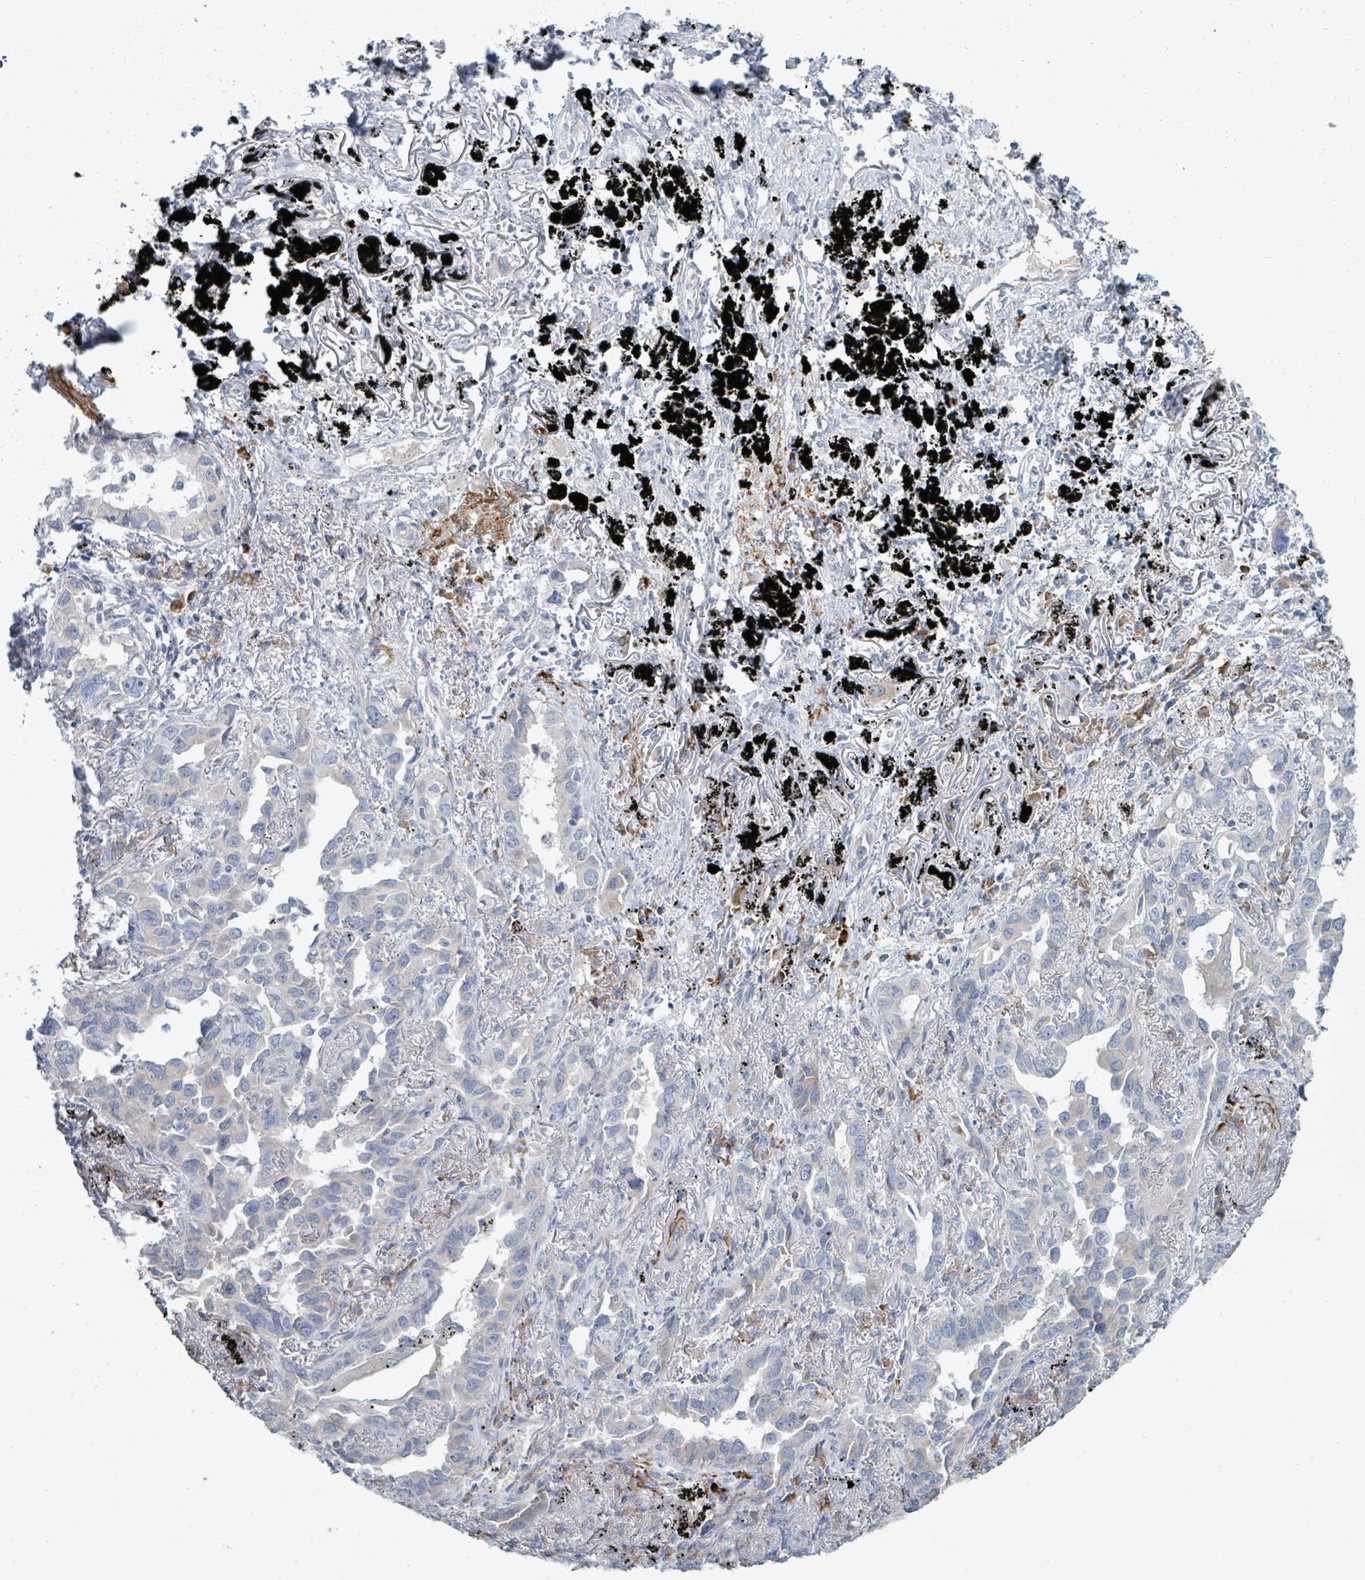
{"staining": {"intensity": "negative", "quantity": "none", "location": "none"}, "tissue": "lung cancer", "cell_type": "Tumor cells", "image_type": "cancer", "snomed": [{"axis": "morphology", "description": "Adenocarcinoma, NOS"}, {"axis": "topography", "description": "Lung"}], "caption": "Tumor cells are negative for brown protein staining in adenocarcinoma (lung).", "gene": "SIRPB1", "patient": {"sex": "male", "age": 67}}